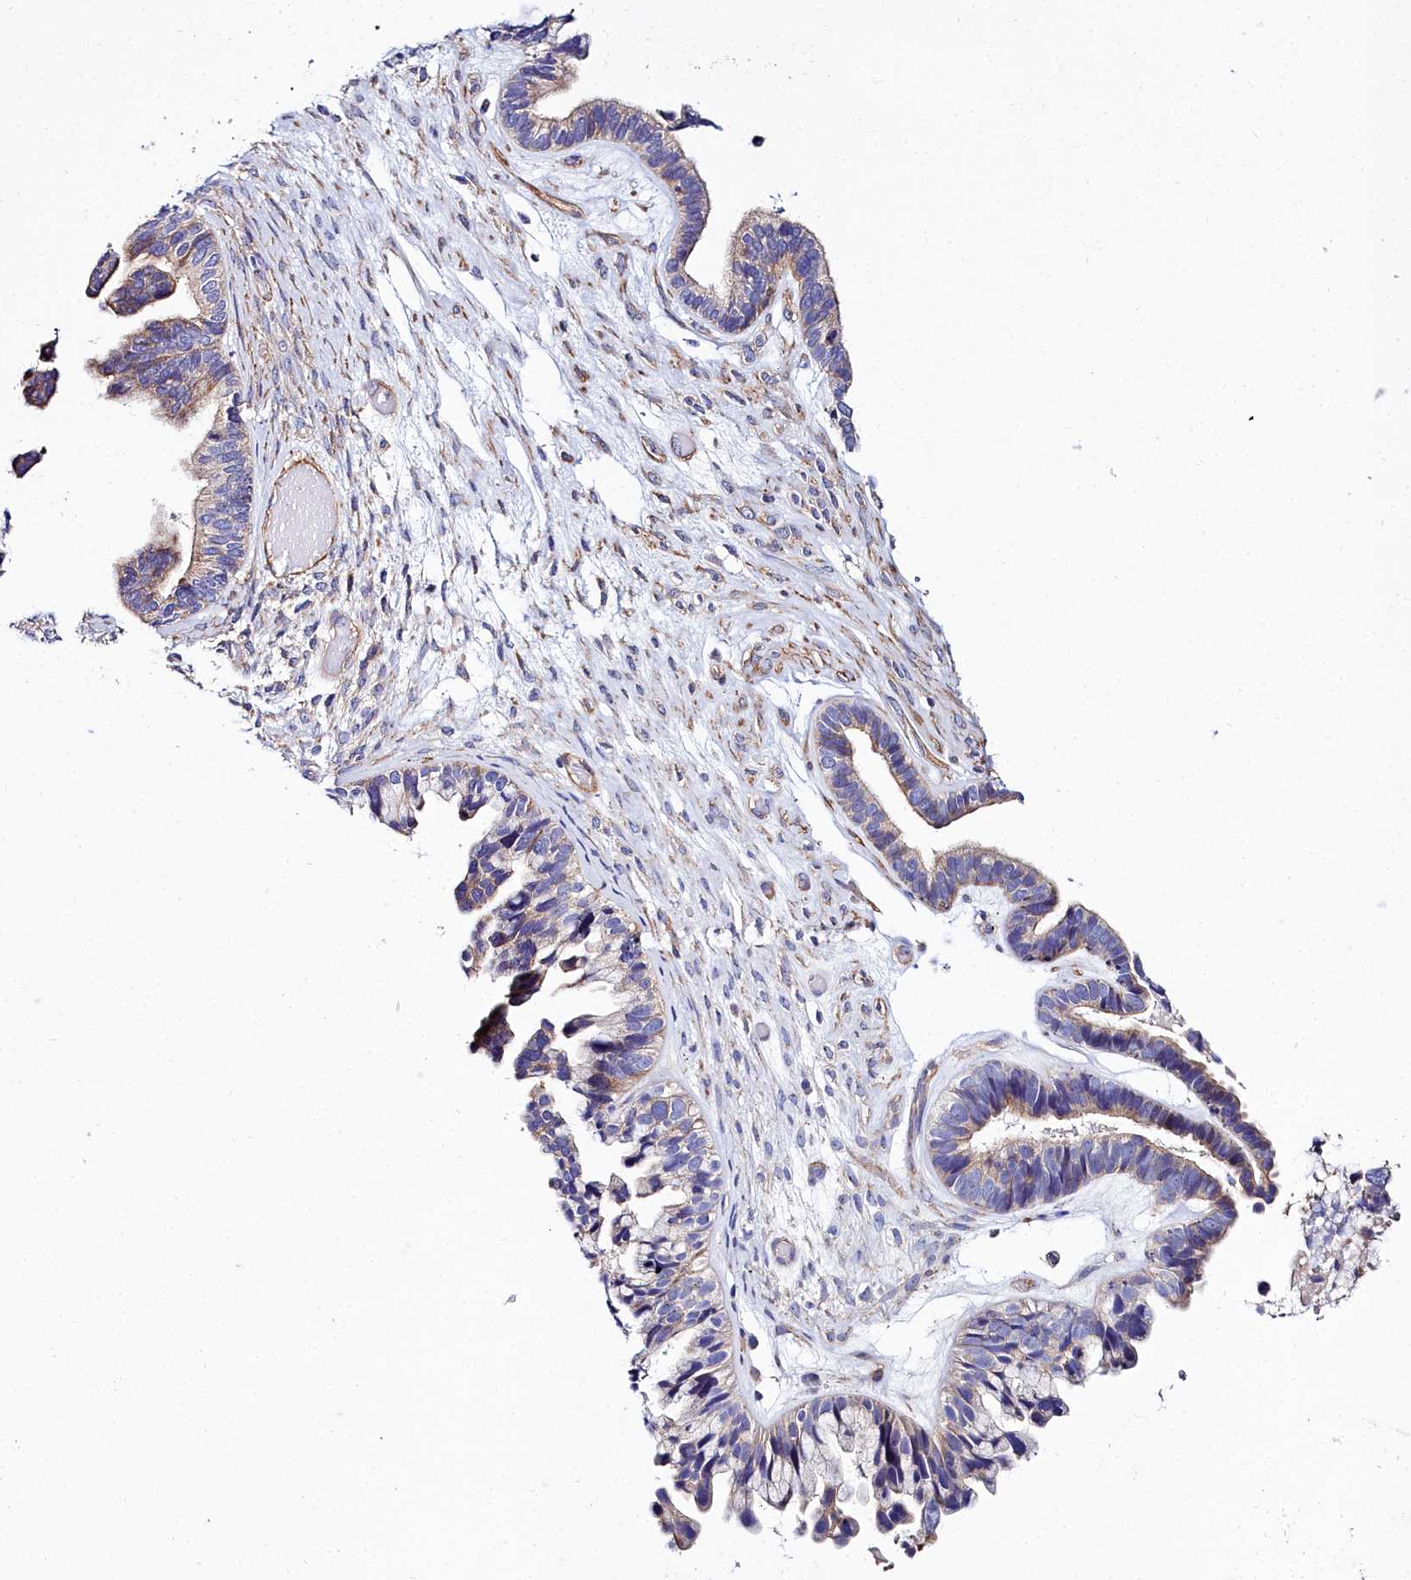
{"staining": {"intensity": "weak", "quantity": "25%-75%", "location": "cytoplasmic/membranous"}, "tissue": "ovarian cancer", "cell_type": "Tumor cells", "image_type": "cancer", "snomed": [{"axis": "morphology", "description": "Cystadenocarcinoma, serous, NOS"}, {"axis": "topography", "description": "Ovary"}], "caption": "An image of human serous cystadenocarcinoma (ovarian) stained for a protein displays weak cytoplasmic/membranous brown staining in tumor cells.", "gene": "FADS3", "patient": {"sex": "female", "age": 56}}